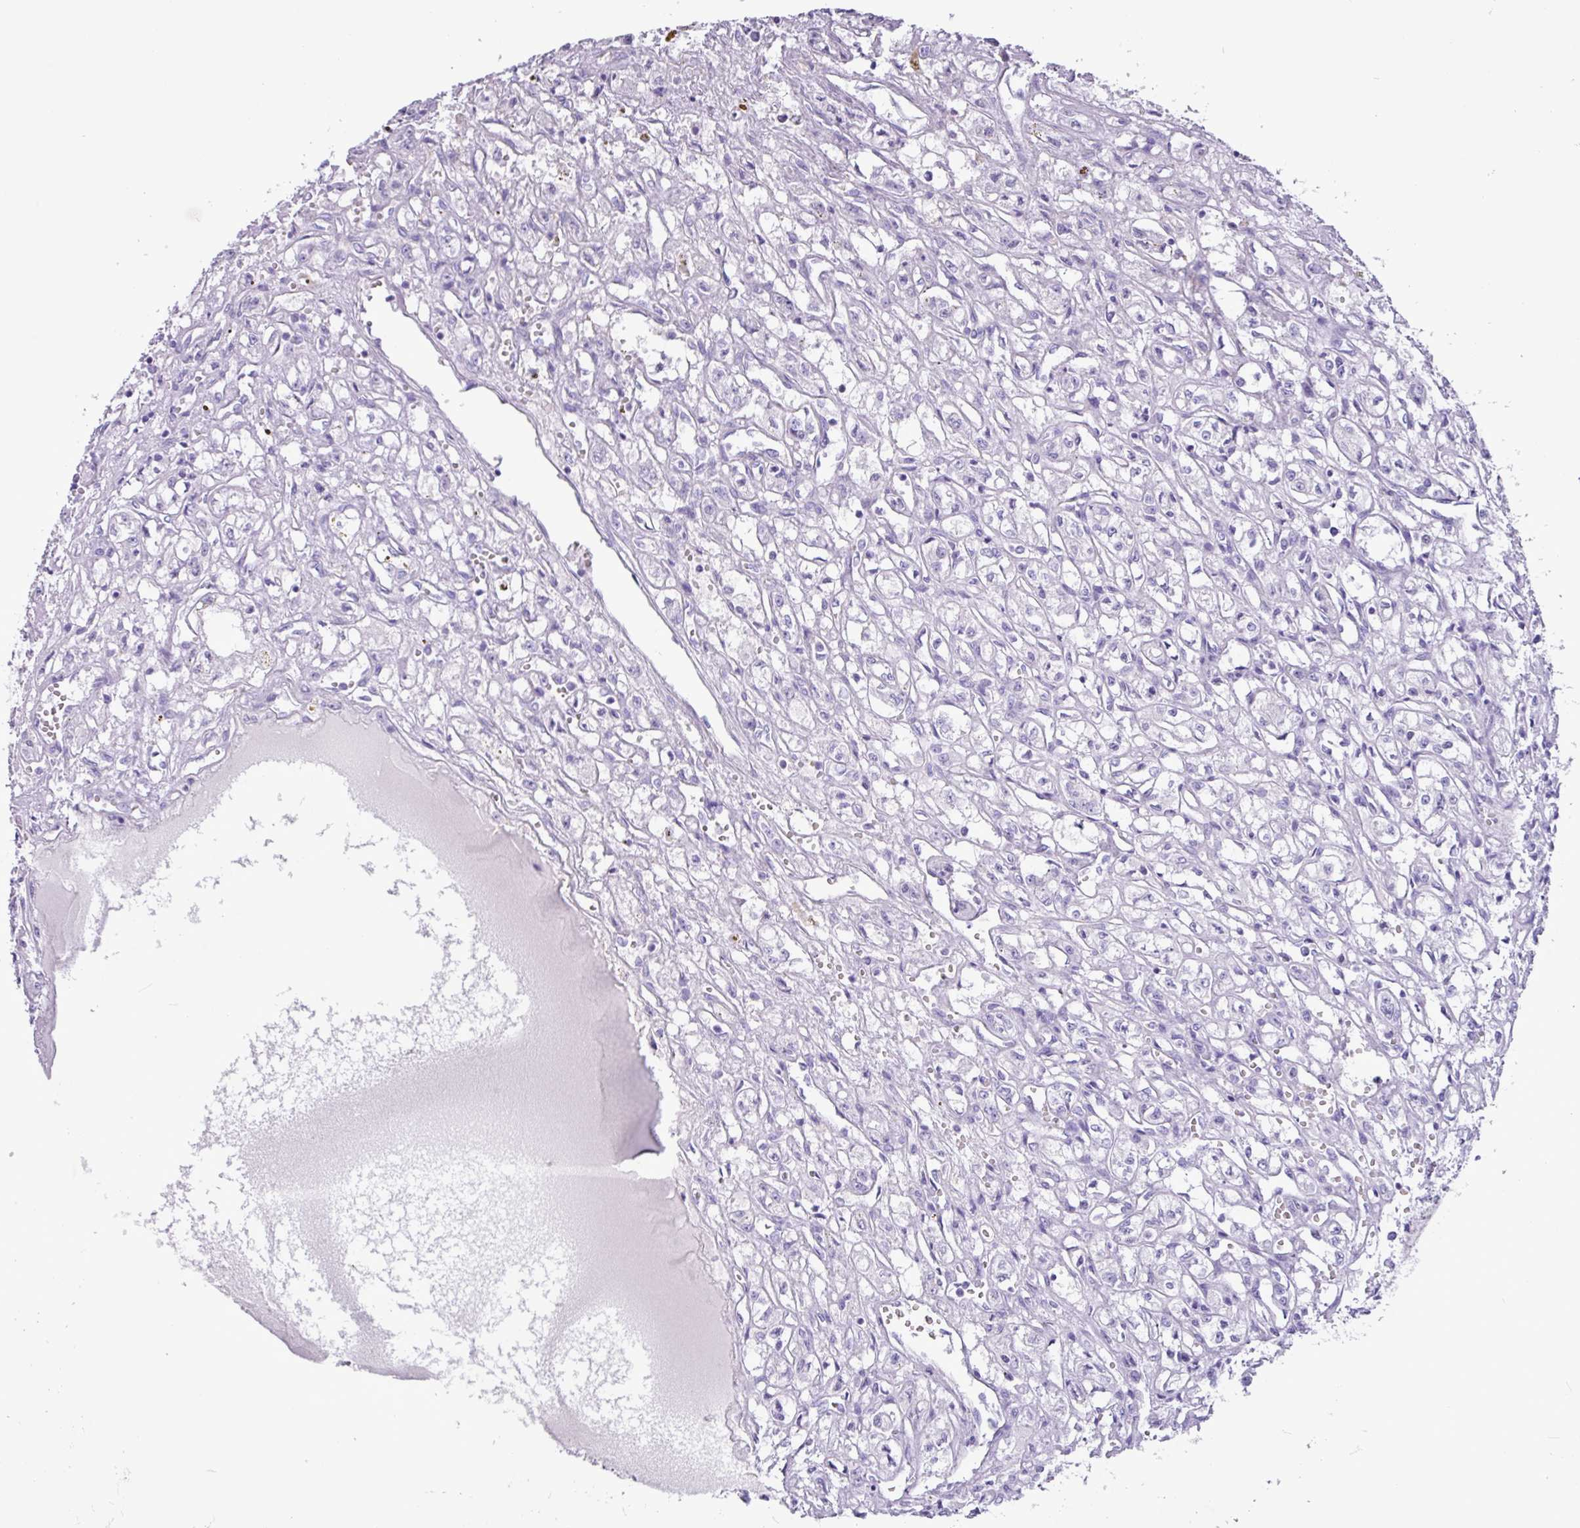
{"staining": {"intensity": "negative", "quantity": "none", "location": "none"}, "tissue": "renal cancer", "cell_type": "Tumor cells", "image_type": "cancer", "snomed": [{"axis": "morphology", "description": "Adenocarcinoma, NOS"}, {"axis": "topography", "description": "Kidney"}], "caption": "DAB immunohistochemical staining of renal cancer (adenocarcinoma) reveals no significant expression in tumor cells. (Brightfield microscopy of DAB (3,3'-diaminobenzidine) IHC at high magnification).", "gene": "CKMT2", "patient": {"sex": "male", "age": 56}}